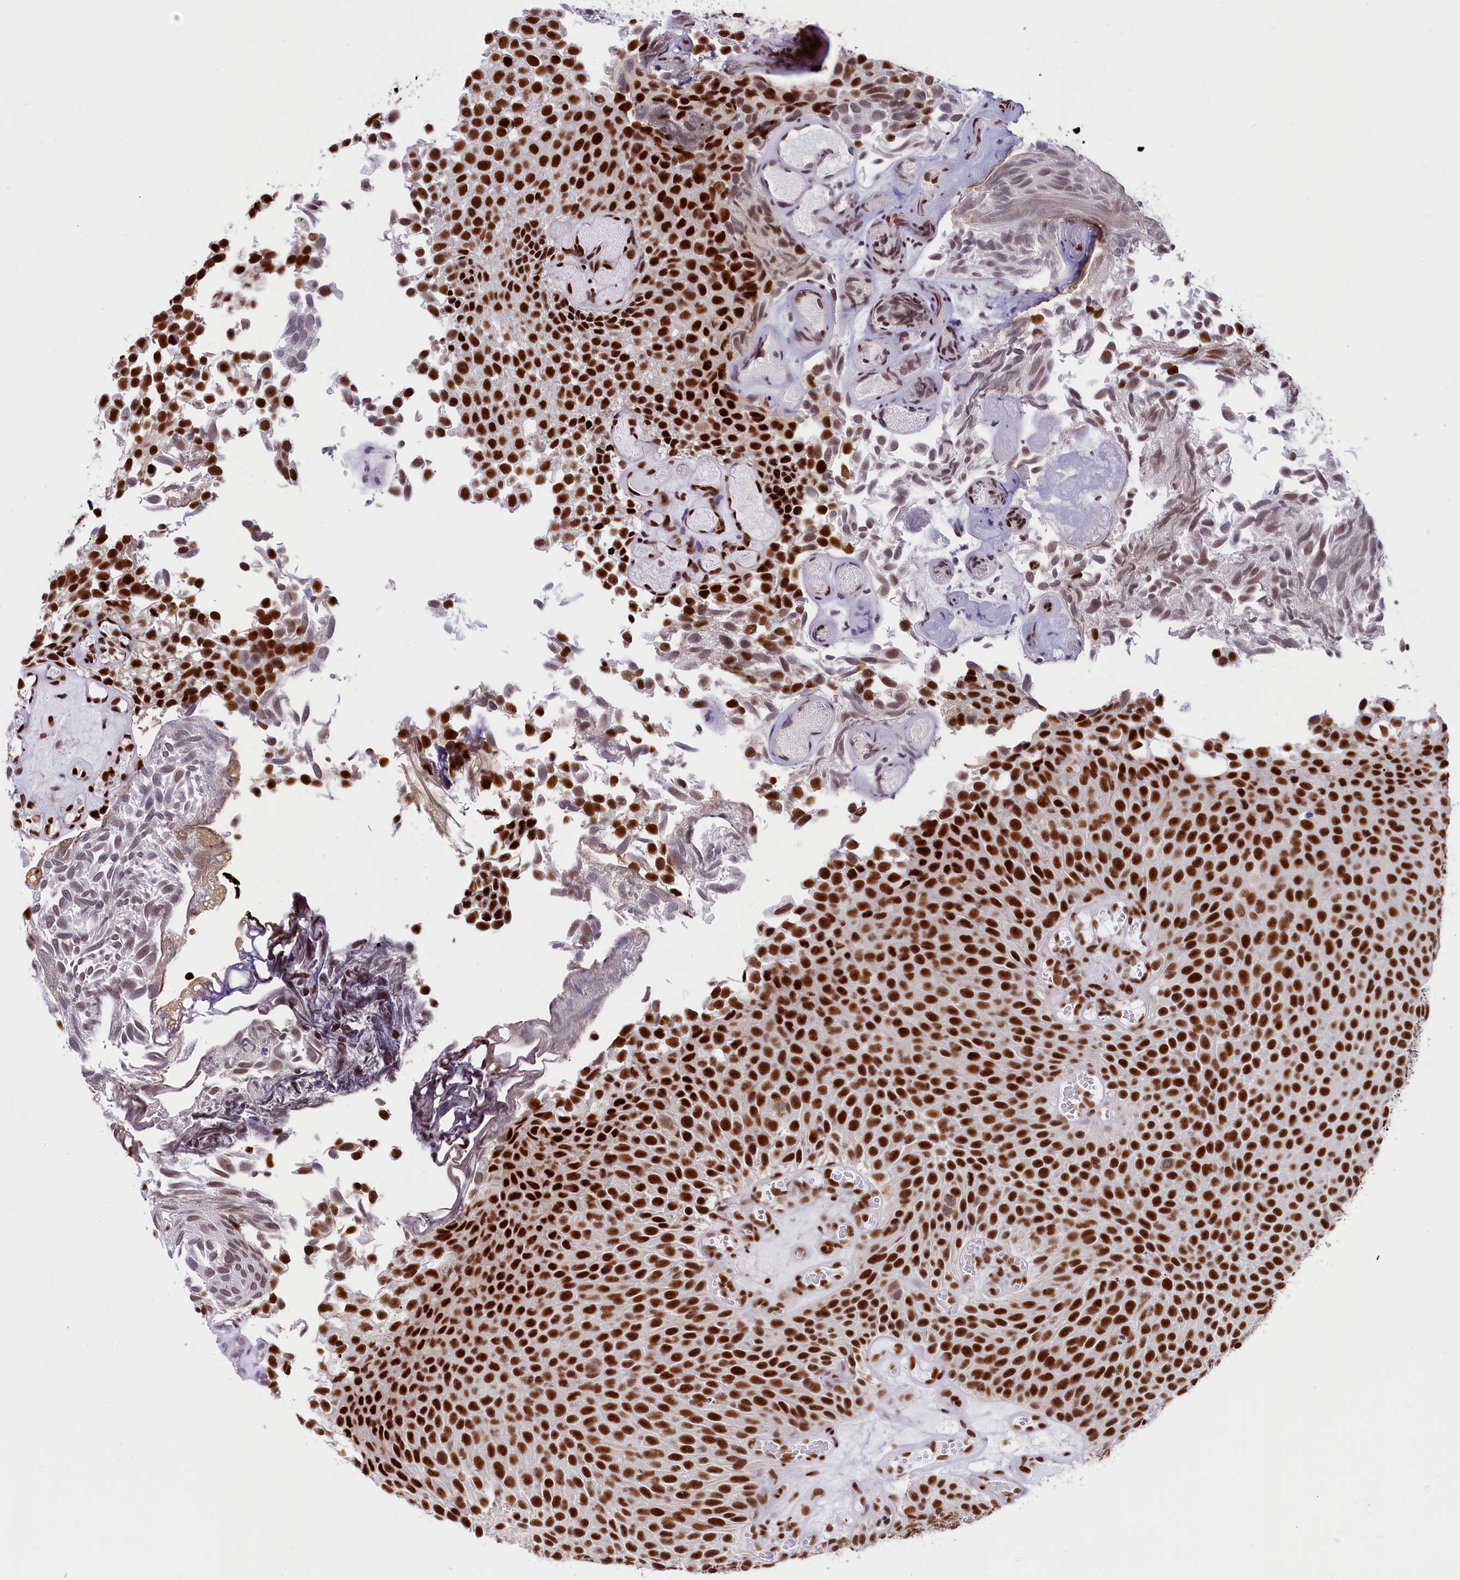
{"staining": {"intensity": "strong", "quantity": ">75%", "location": "nuclear"}, "tissue": "urothelial cancer", "cell_type": "Tumor cells", "image_type": "cancer", "snomed": [{"axis": "morphology", "description": "Urothelial carcinoma, Low grade"}, {"axis": "topography", "description": "Urinary bladder"}], "caption": "Protein expression analysis of urothelial cancer displays strong nuclear positivity in approximately >75% of tumor cells.", "gene": "SNRNP70", "patient": {"sex": "male", "age": 89}}